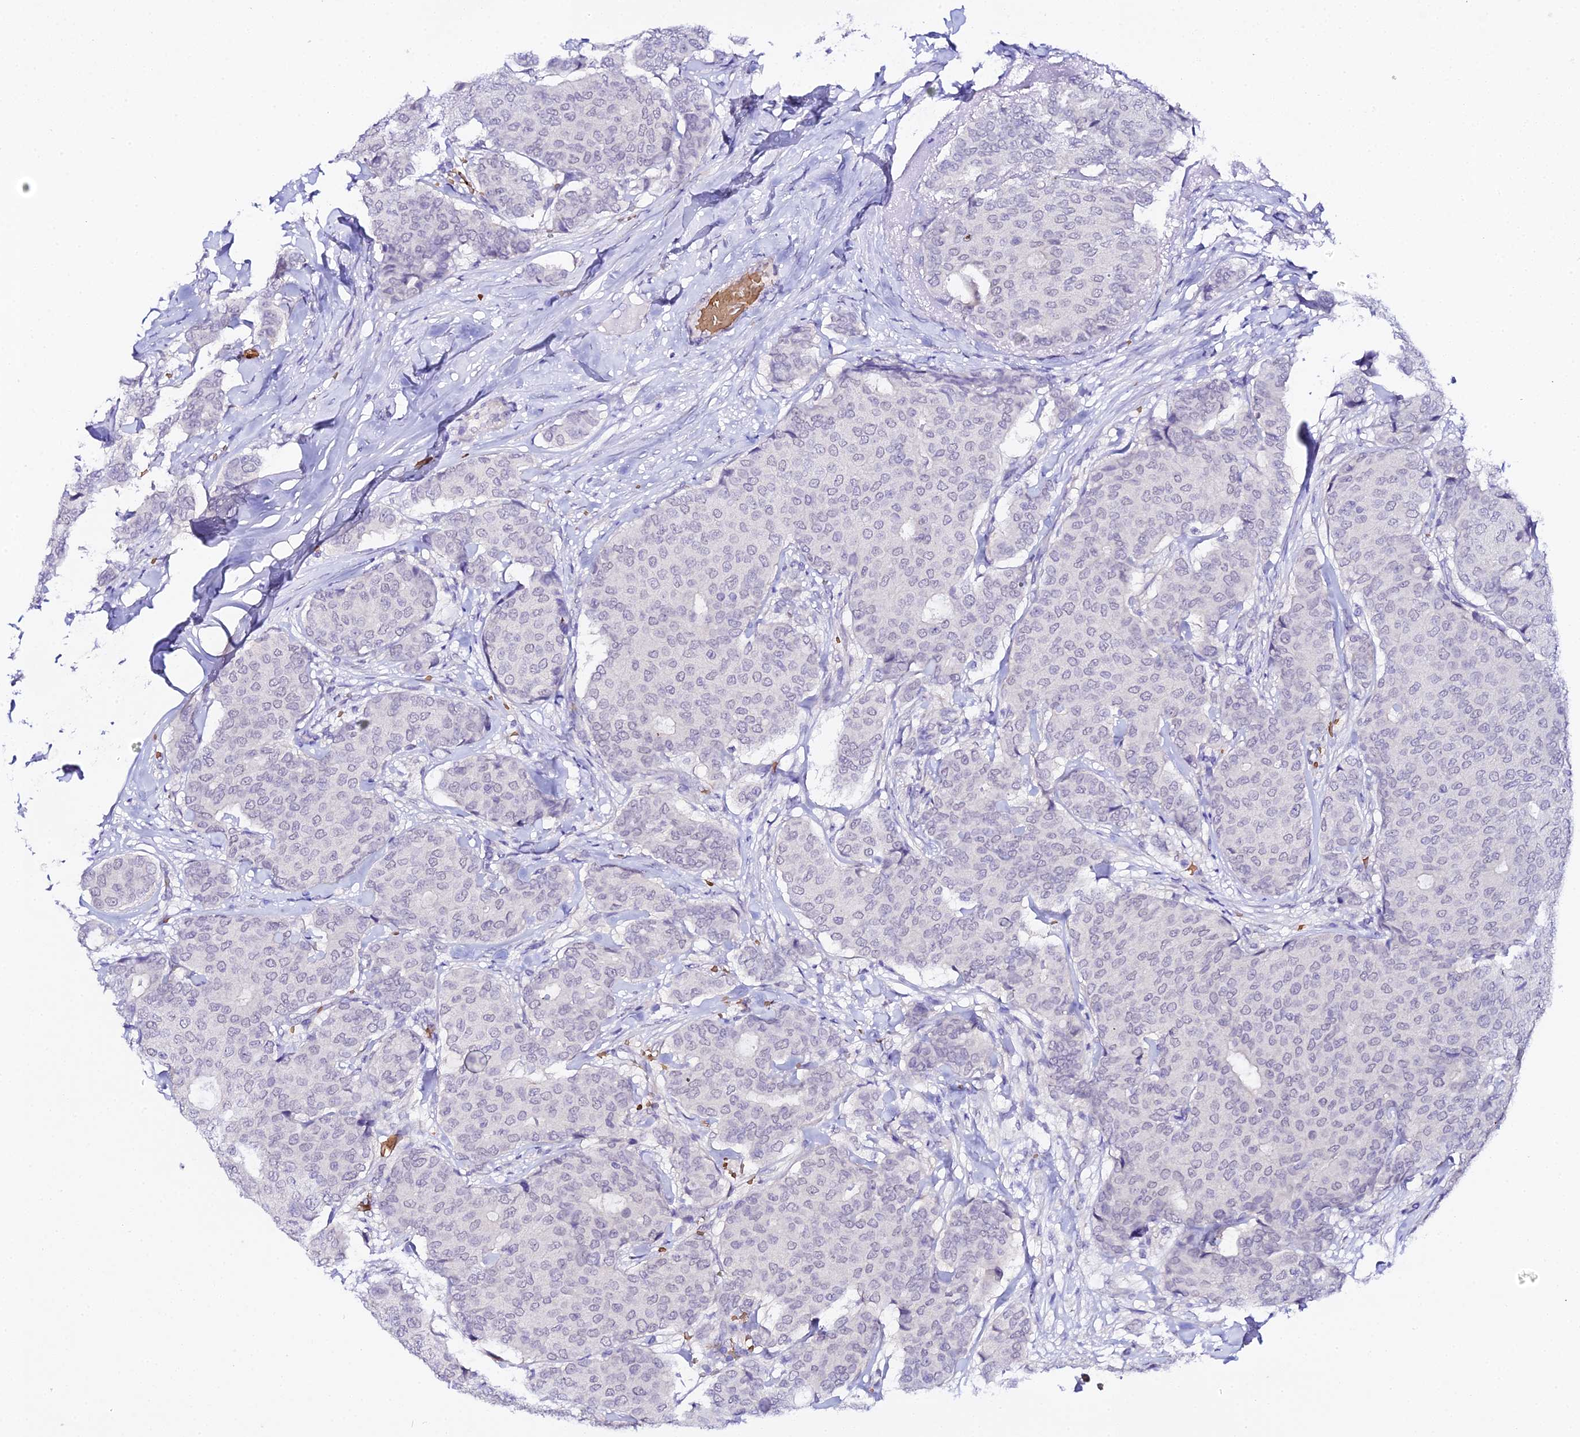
{"staining": {"intensity": "negative", "quantity": "none", "location": "none"}, "tissue": "breast cancer", "cell_type": "Tumor cells", "image_type": "cancer", "snomed": [{"axis": "morphology", "description": "Duct carcinoma"}, {"axis": "topography", "description": "Breast"}], "caption": "A photomicrograph of intraductal carcinoma (breast) stained for a protein exhibits no brown staining in tumor cells.", "gene": "CFAP45", "patient": {"sex": "female", "age": 75}}